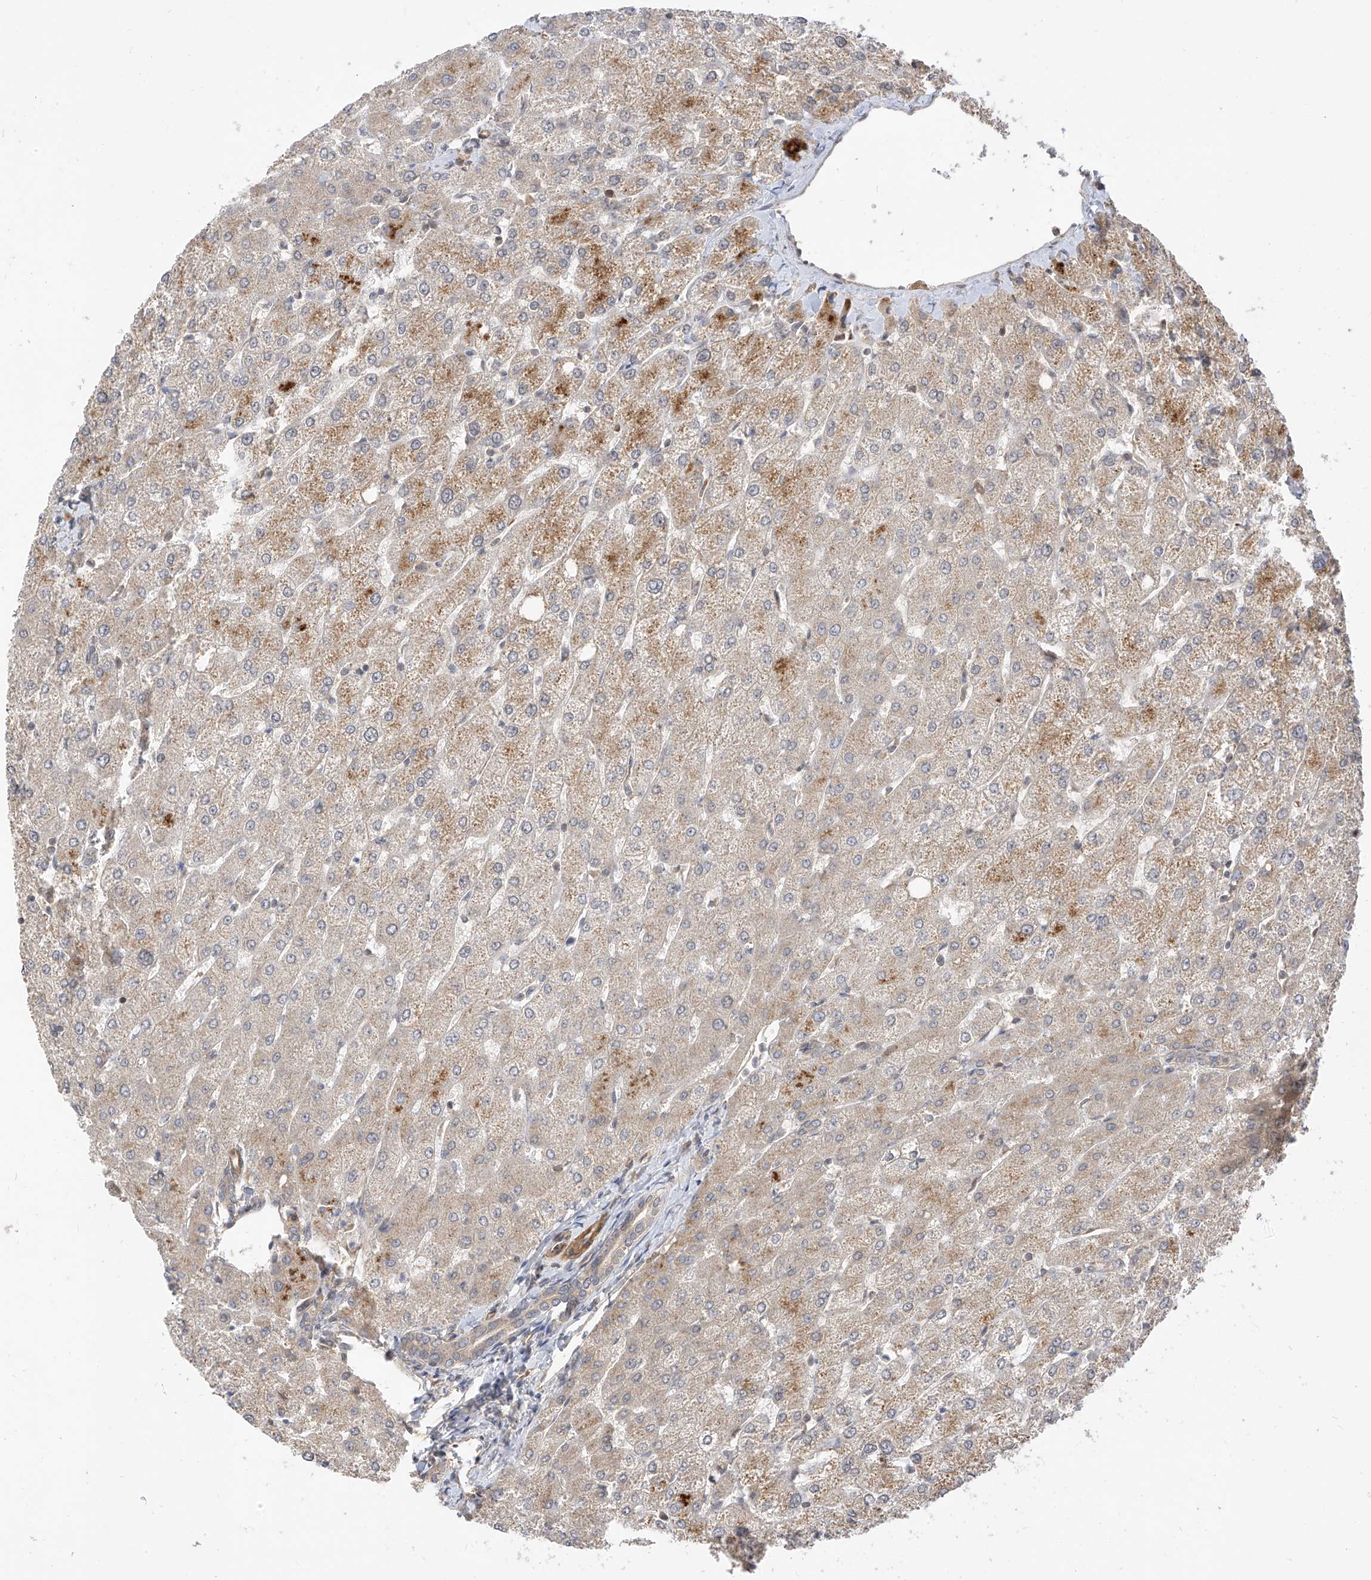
{"staining": {"intensity": "weak", "quantity": "25%-75%", "location": "cytoplasmic/membranous"}, "tissue": "liver", "cell_type": "Cholangiocytes", "image_type": "normal", "snomed": [{"axis": "morphology", "description": "Normal tissue, NOS"}, {"axis": "topography", "description": "Liver"}], "caption": "A brown stain shows weak cytoplasmic/membranous staining of a protein in cholangiocytes of benign human liver. Using DAB (3,3'-diaminobenzidine) (brown) and hematoxylin (blue) stains, captured at high magnification using brightfield microscopy.", "gene": "MRTFA", "patient": {"sex": "female", "age": 54}}